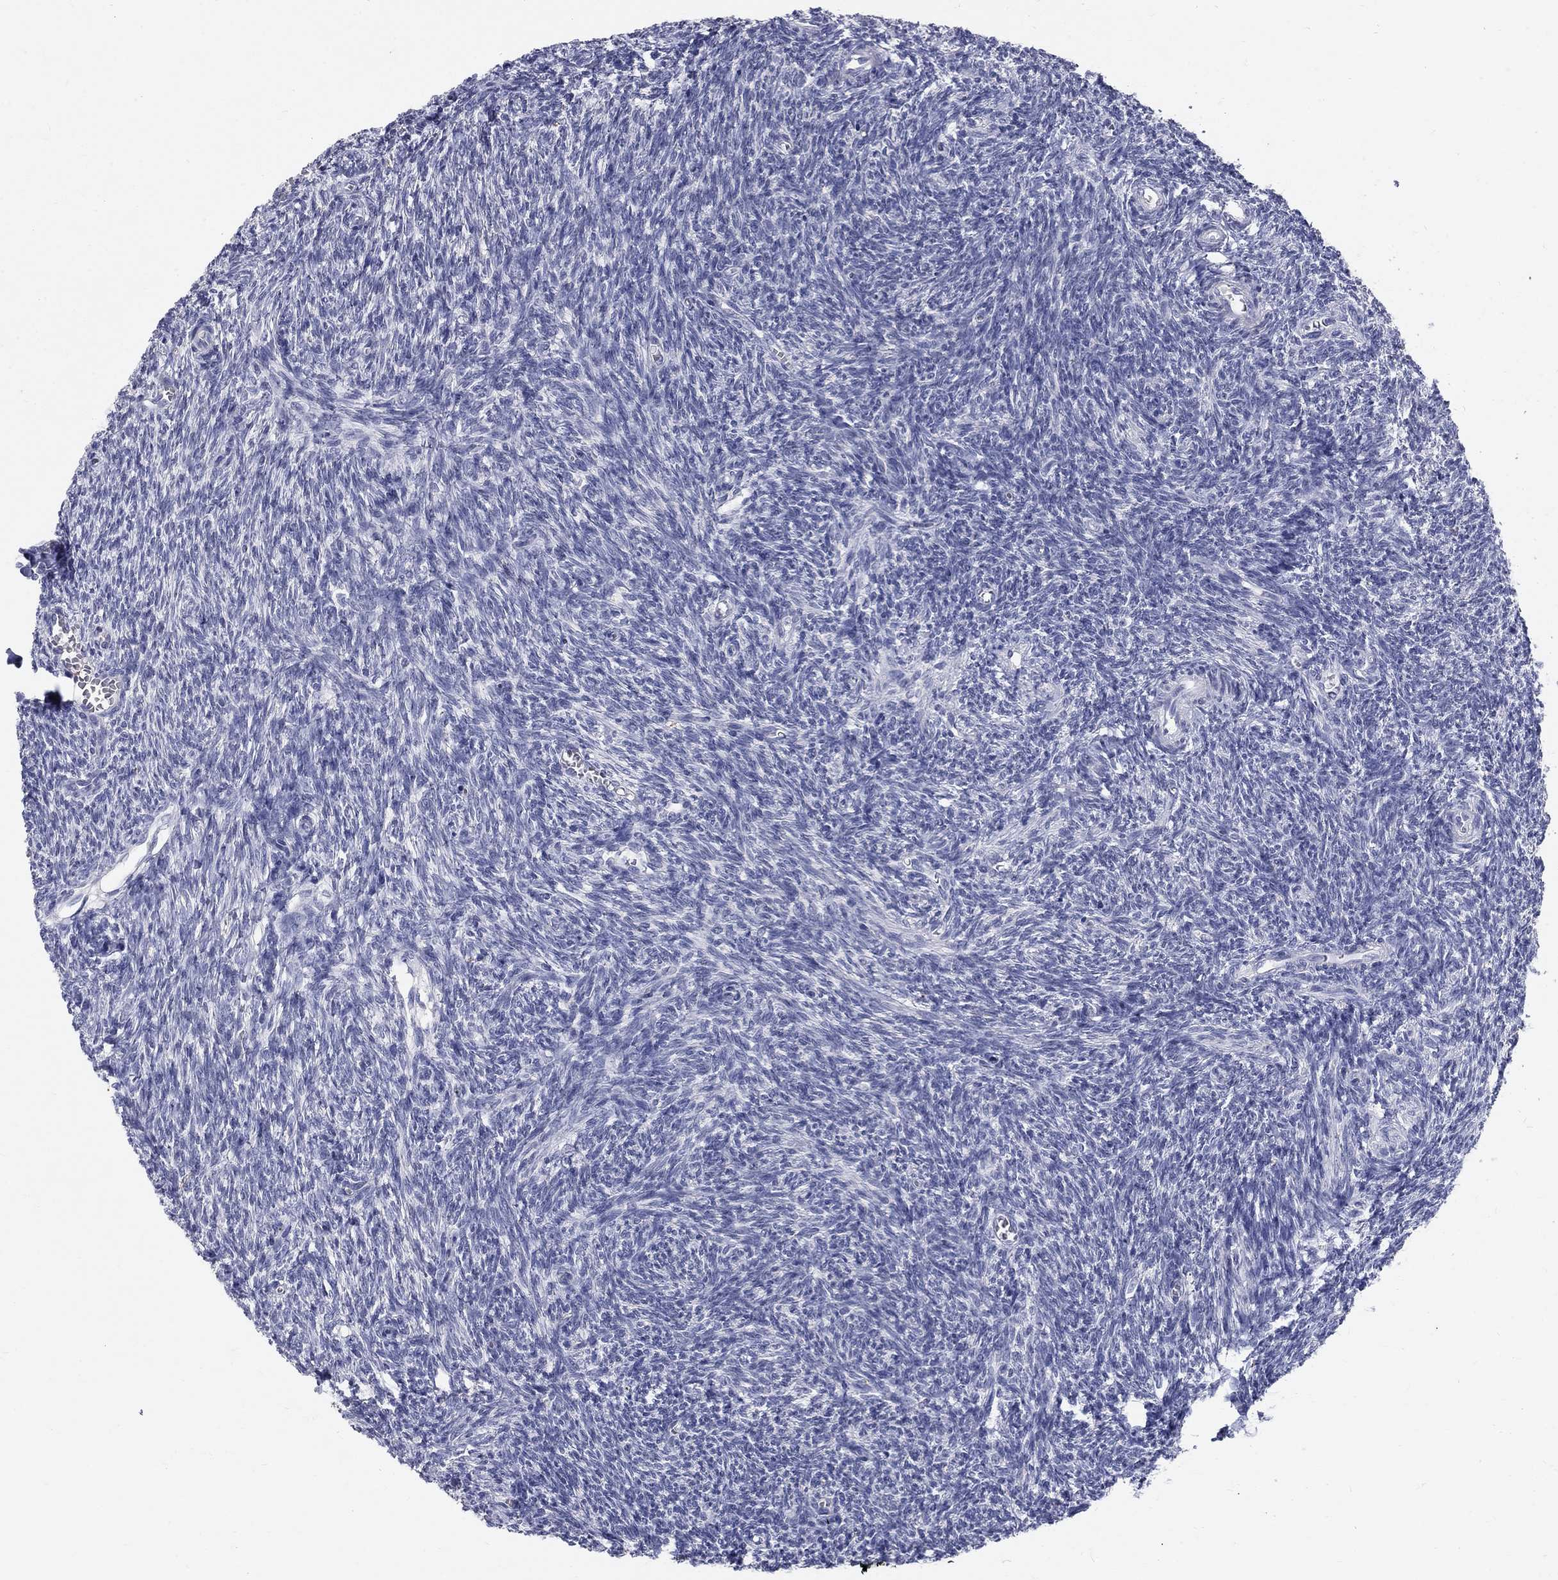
{"staining": {"intensity": "negative", "quantity": "none", "location": "none"}, "tissue": "ovary", "cell_type": "Ovarian stroma cells", "image_type": "normal", "snomed": [{"axis": "morphology", "description": "Normal tissue, NOS"}, {"axis": "topography", "description": "Ovary"}], "caption": "Immunohistochemistry (IHC) photomicrograph of unremarkable ovary stained for a protein (brown), which reveals no positivity in ovarian stroma cells. Nuclei are stained in blue.", "gene": "PTH1R", "patient": {"sex": "female", "age": 27}}